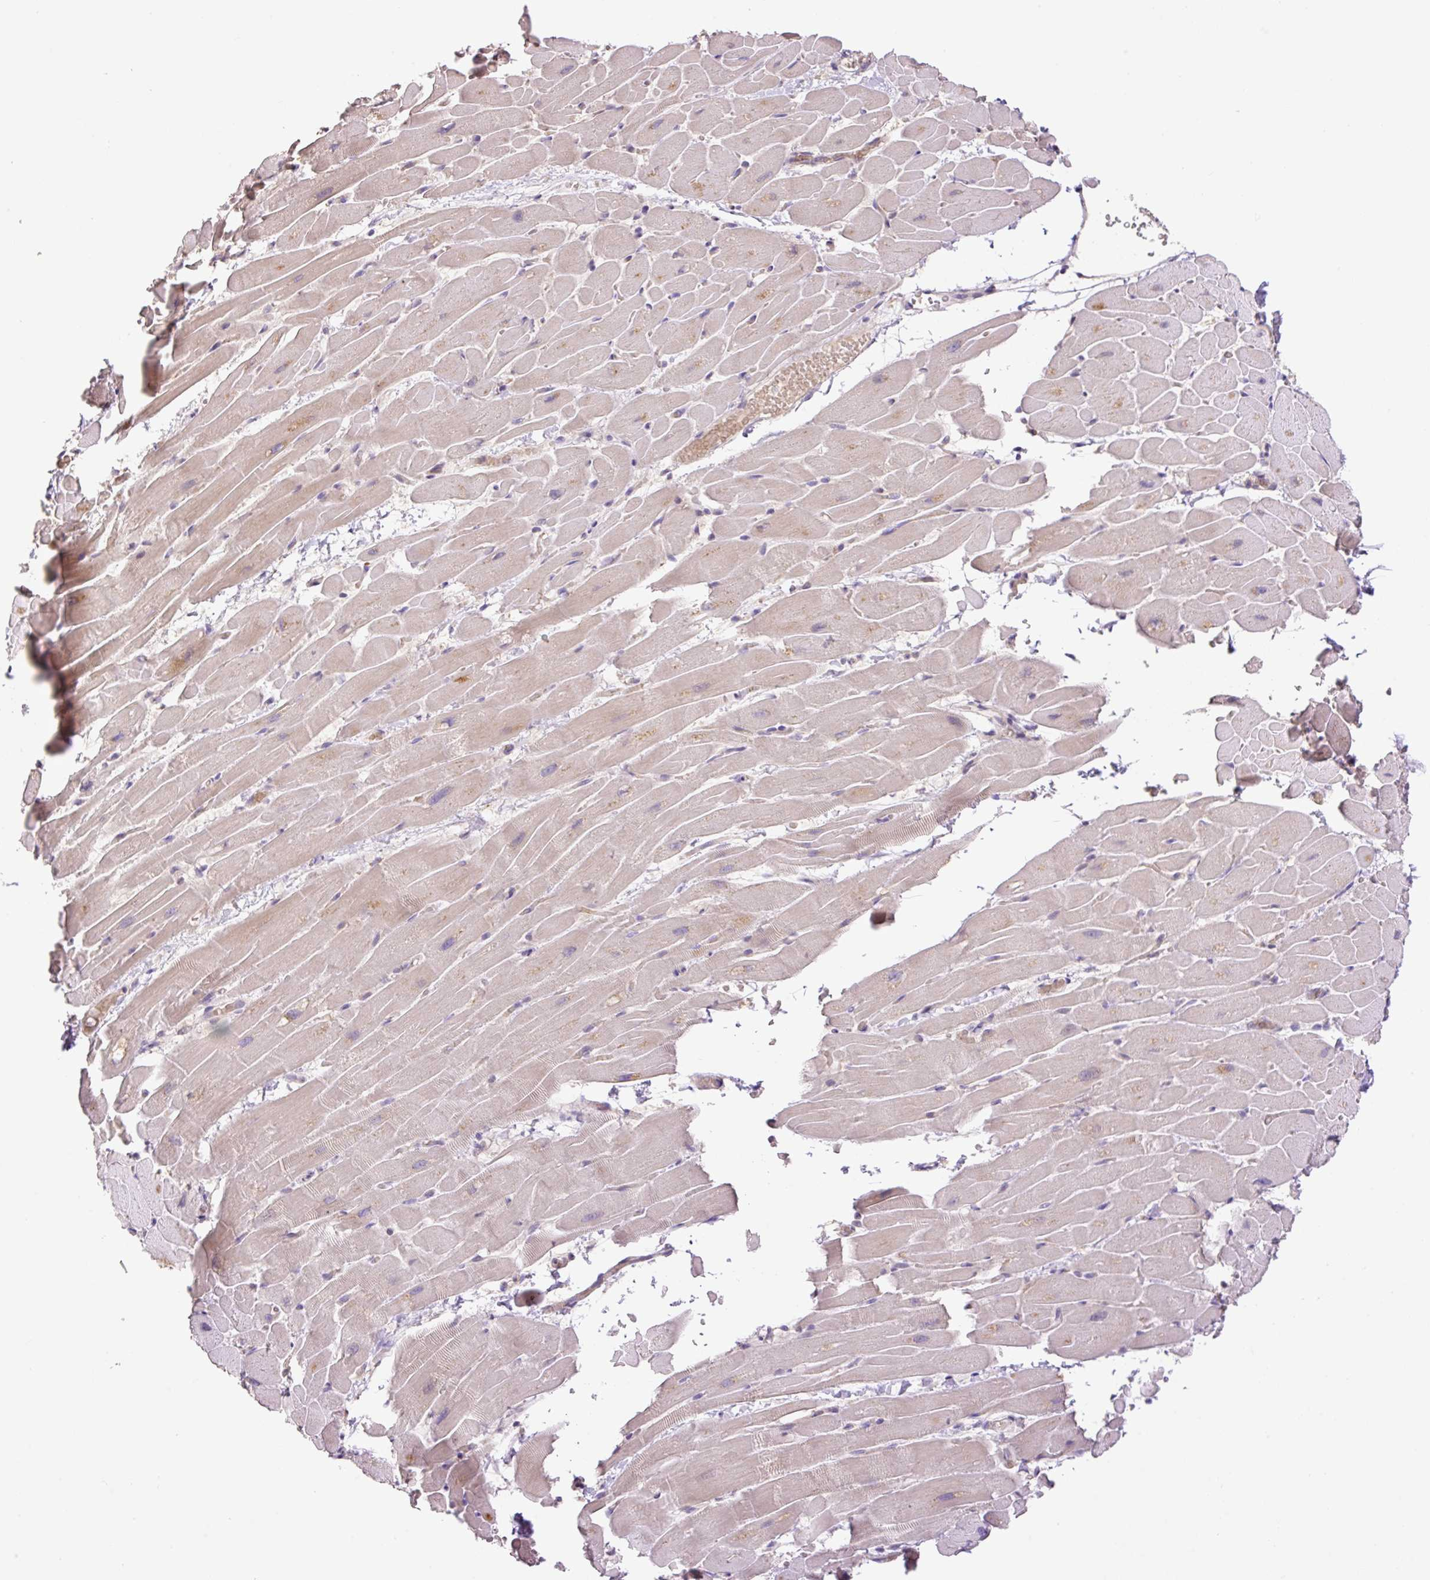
{"staining": {"intensity": "weak", "quantity": "<25%", "location": "cytoplasmic/membranous"}, "tissue": "heart muscle", "cell_type": "Cardiomyocytes", "image_type": "normal", "snomed": [{"axis": "morphology", "description": "Normal tissue, NOS"}, {"axis": "topography", "description": "Heart"}], "caption": "This image is of unremarkable heart muscle stained with immunohistochemistry to label a protein in brown with the nuclei are counter-stained blue. There is no expression in cardiomyocytes. The staining is performed using DAB (3,3'-diaminobenzidine) brown chromogen with nuclei counter-stained in using hematoxylin.", "gene": "HABP4", "patient": {"sex": "male", "age": 37}}